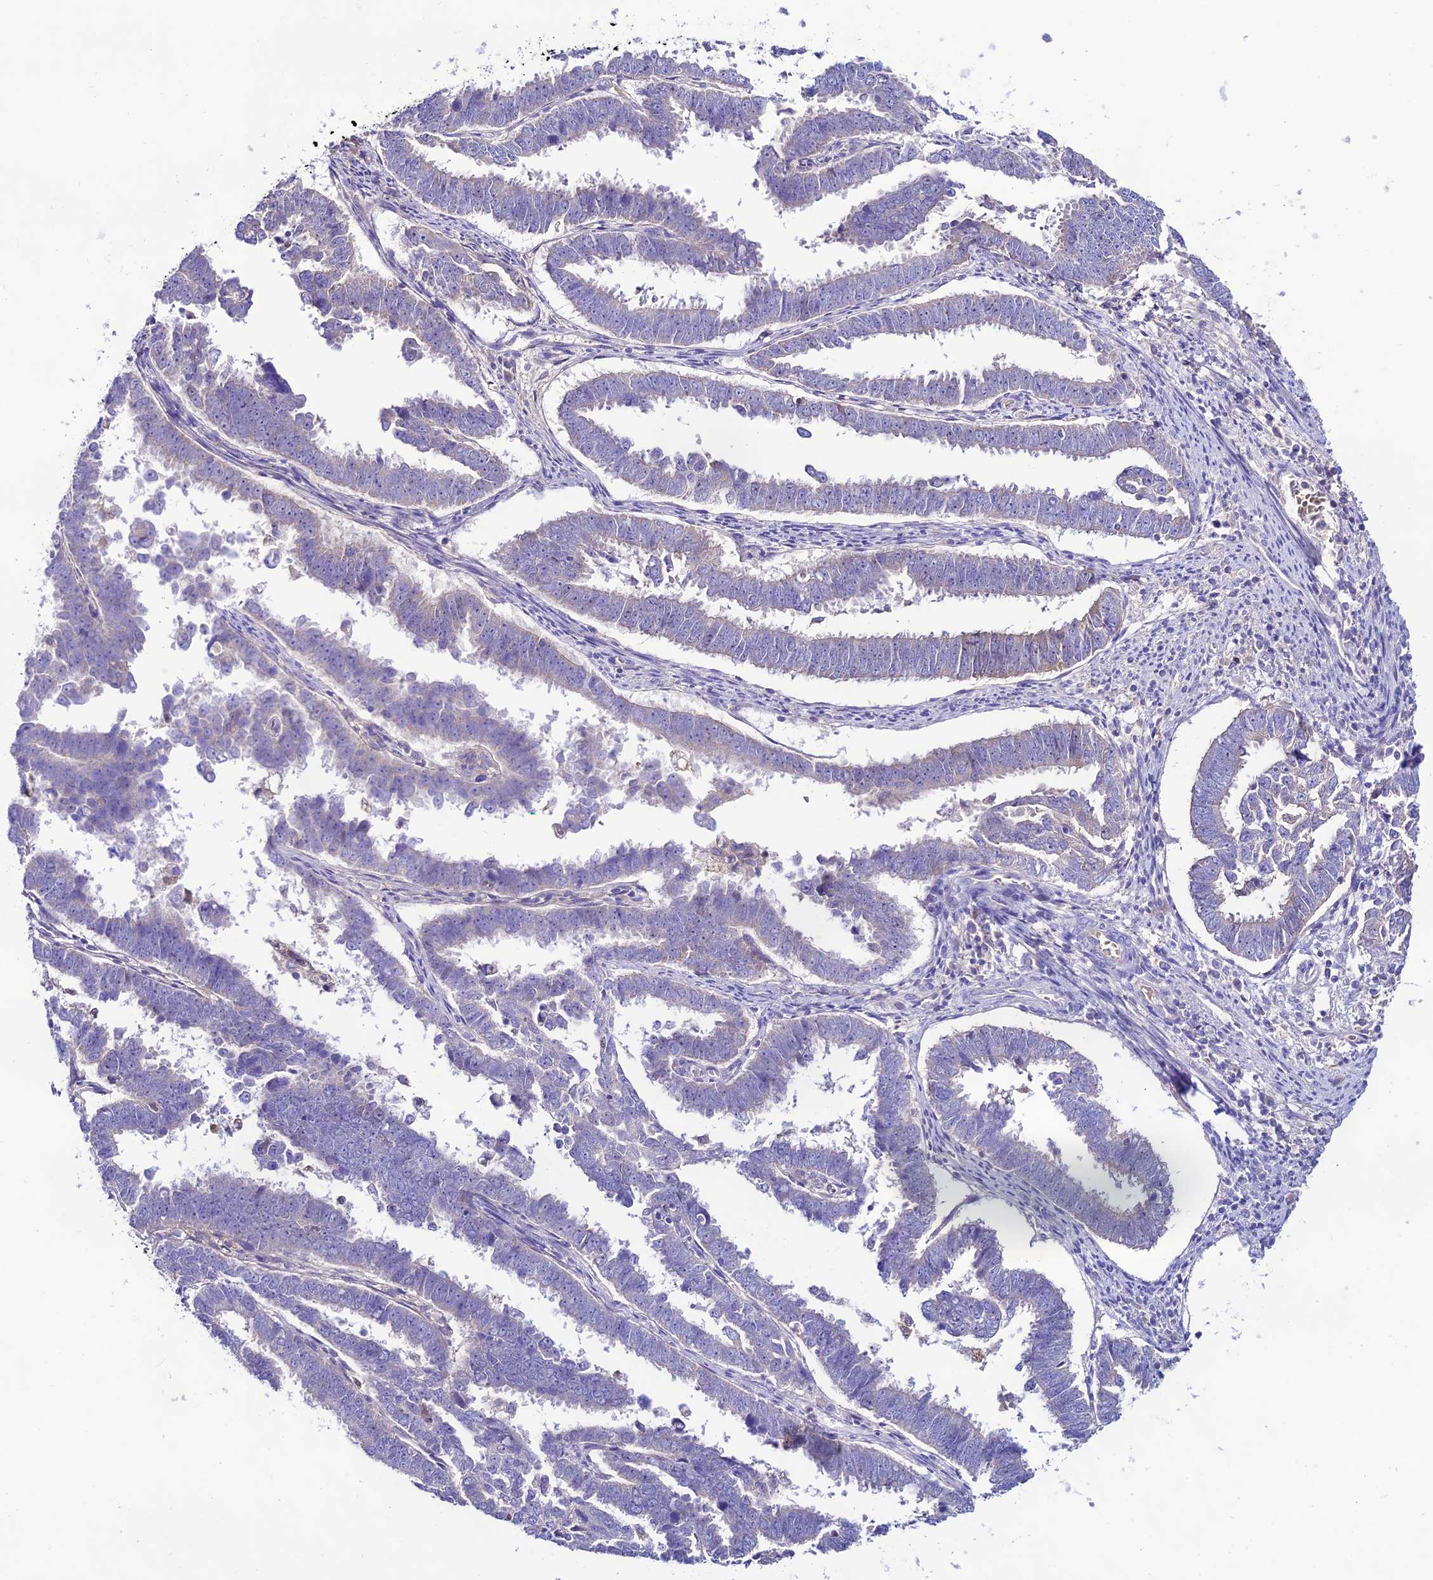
{"staining": {"intensity": "negative", "quantity": "none", "location": "none"}, "tissue": "endometrial cancer", "cell_type": "Tumor cells", "image_type": "cancer", "snomed": [{"axis": "morphology", "description": "Adenocarcinoma, NOS"}, {"axis": "topography", "description": "Endometrium"}], "caption": "Histopathology image shows no significant protein staining in tumor cells of endometrial adenocarcinoma.", "gene": "NLRP9", "patient": {"sex": "female", "age": 75}}